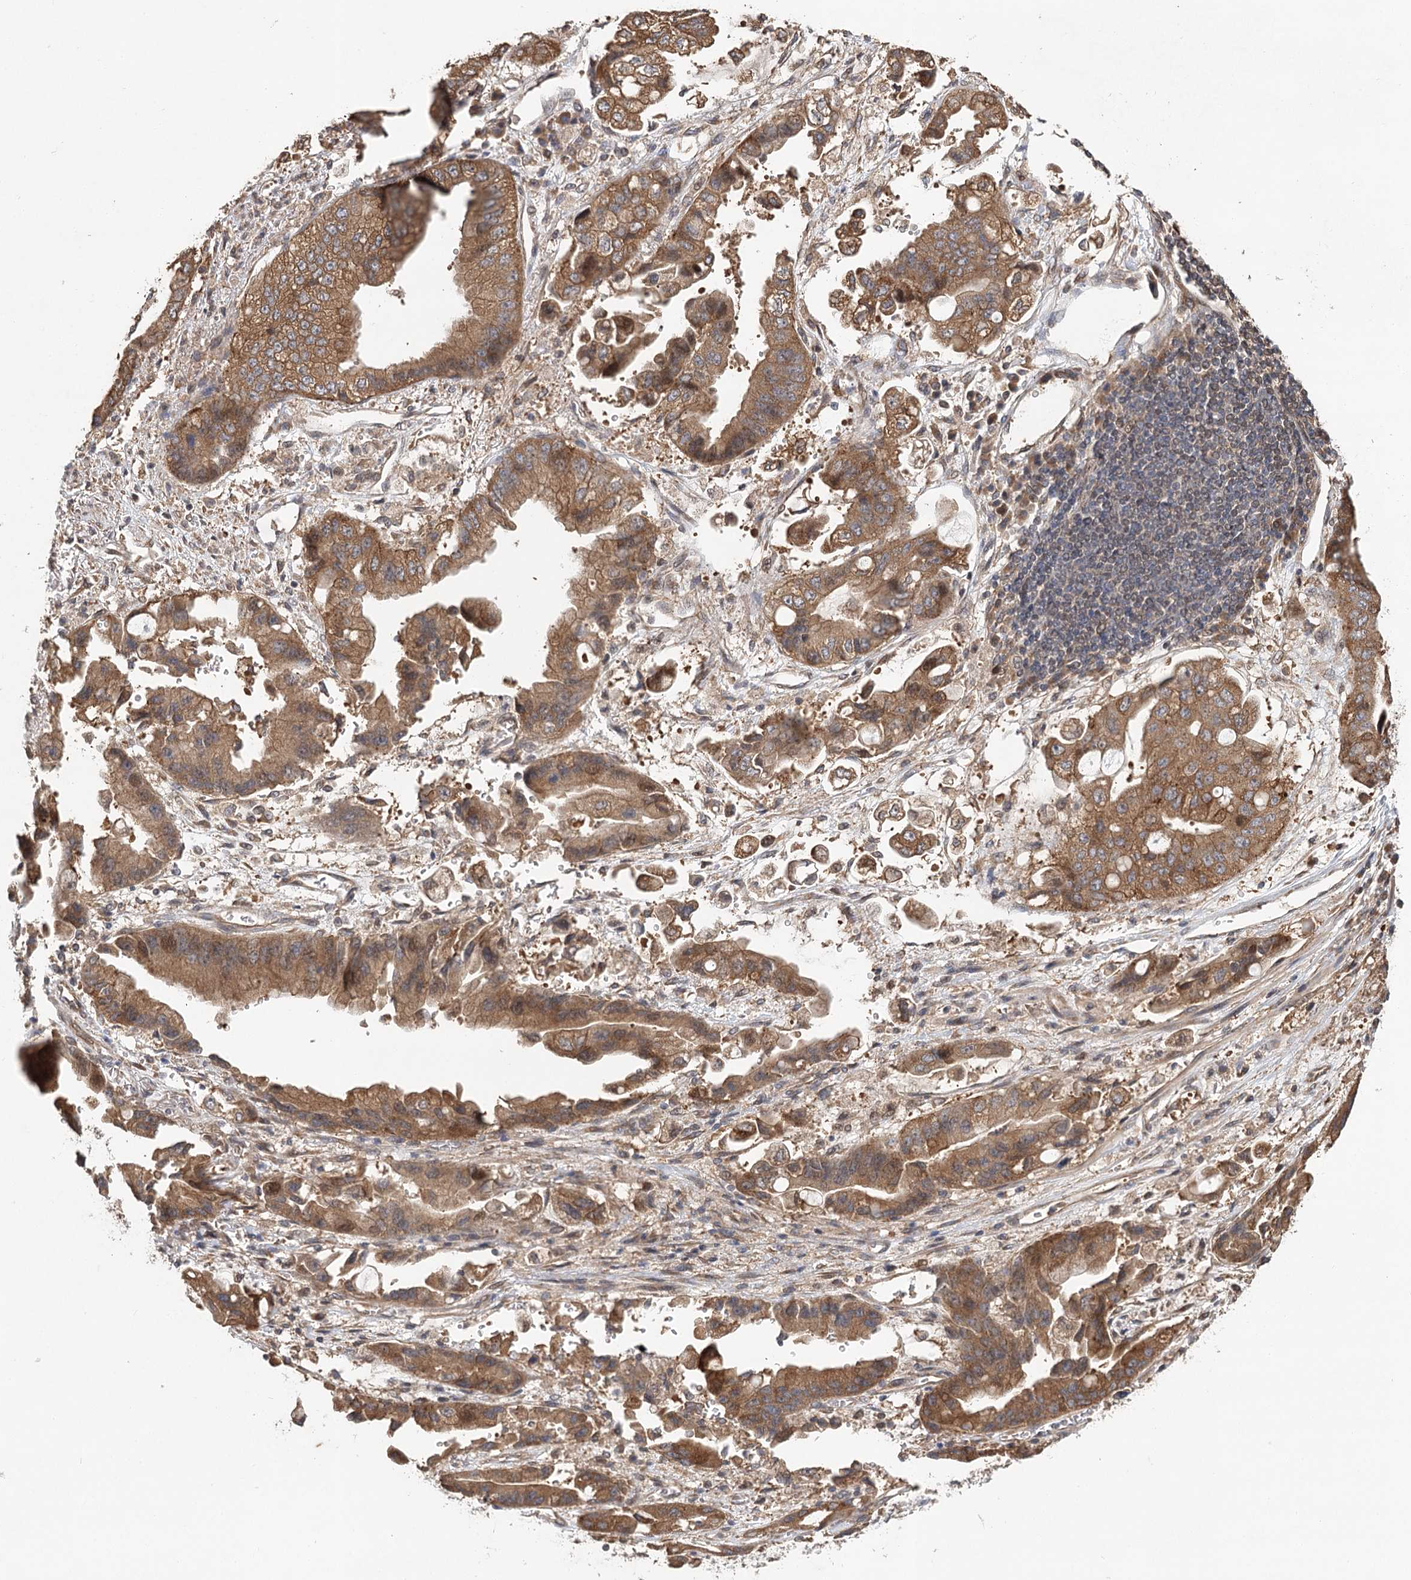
{"staining": {"intensity": "moderate", "quantity": ">75%", "location": "cytoplasmic/membranous"}, "tissue": "stomach cancer", "cell_type": "Tumor cells", "image_type": "cancer", "snomed": [{"axis": "morphology", "description": "Adenocarcinoma, NOS"}, {"axis": "topography", "description": "Stomach"}], "caption": "Immunohistochemical staining of stomach cancer displays medium levels of moderate cytoplasmic/membranous expression in approximately >75% of tumor cells.", "gene": "LSS", "patient": {"sex": "male", "age": 62}}